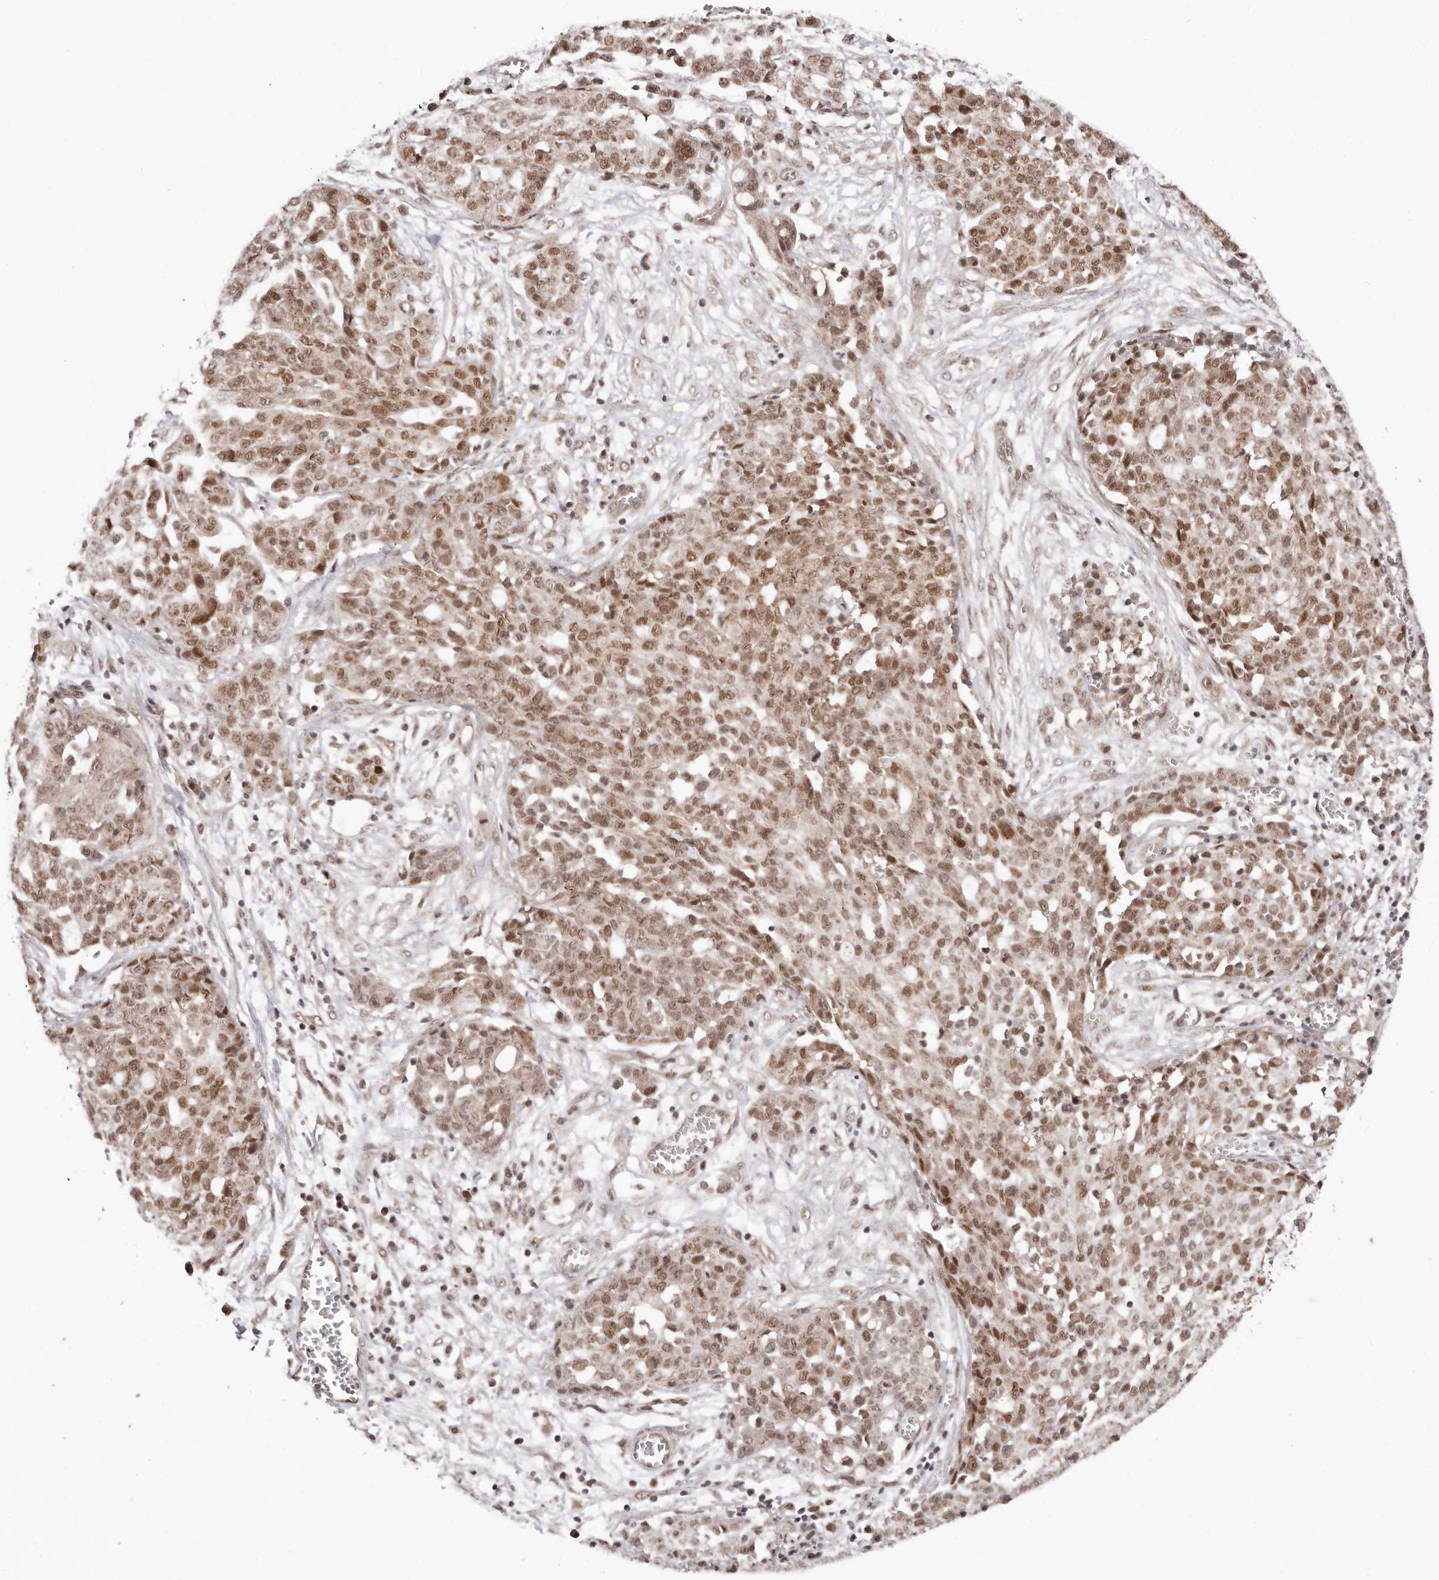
{"staining": {"intensity": "moderate", "quantity": ">75%", "location": "nuclear"}, "tissue": "ovarian cancer", "cell_type": "Tumor cells", "image_type": "cancer", "snomed": [{"axis": "morphology", "description": "Cystadenocarcinoma, serous, NOS"}, {"axis": "topography", "description": "Soft tissue"}, {"axis": "topography", "description": "Ovary"}], "caption": "Immunohistochemistry (IHC) of human ovarian serous cystadenocarcinoma reveals medium levels of moderate nuclear expression in approximately >75% of tumor cells.", "gene": "MED8", "patient": {"sex": "female", "age": 57}}